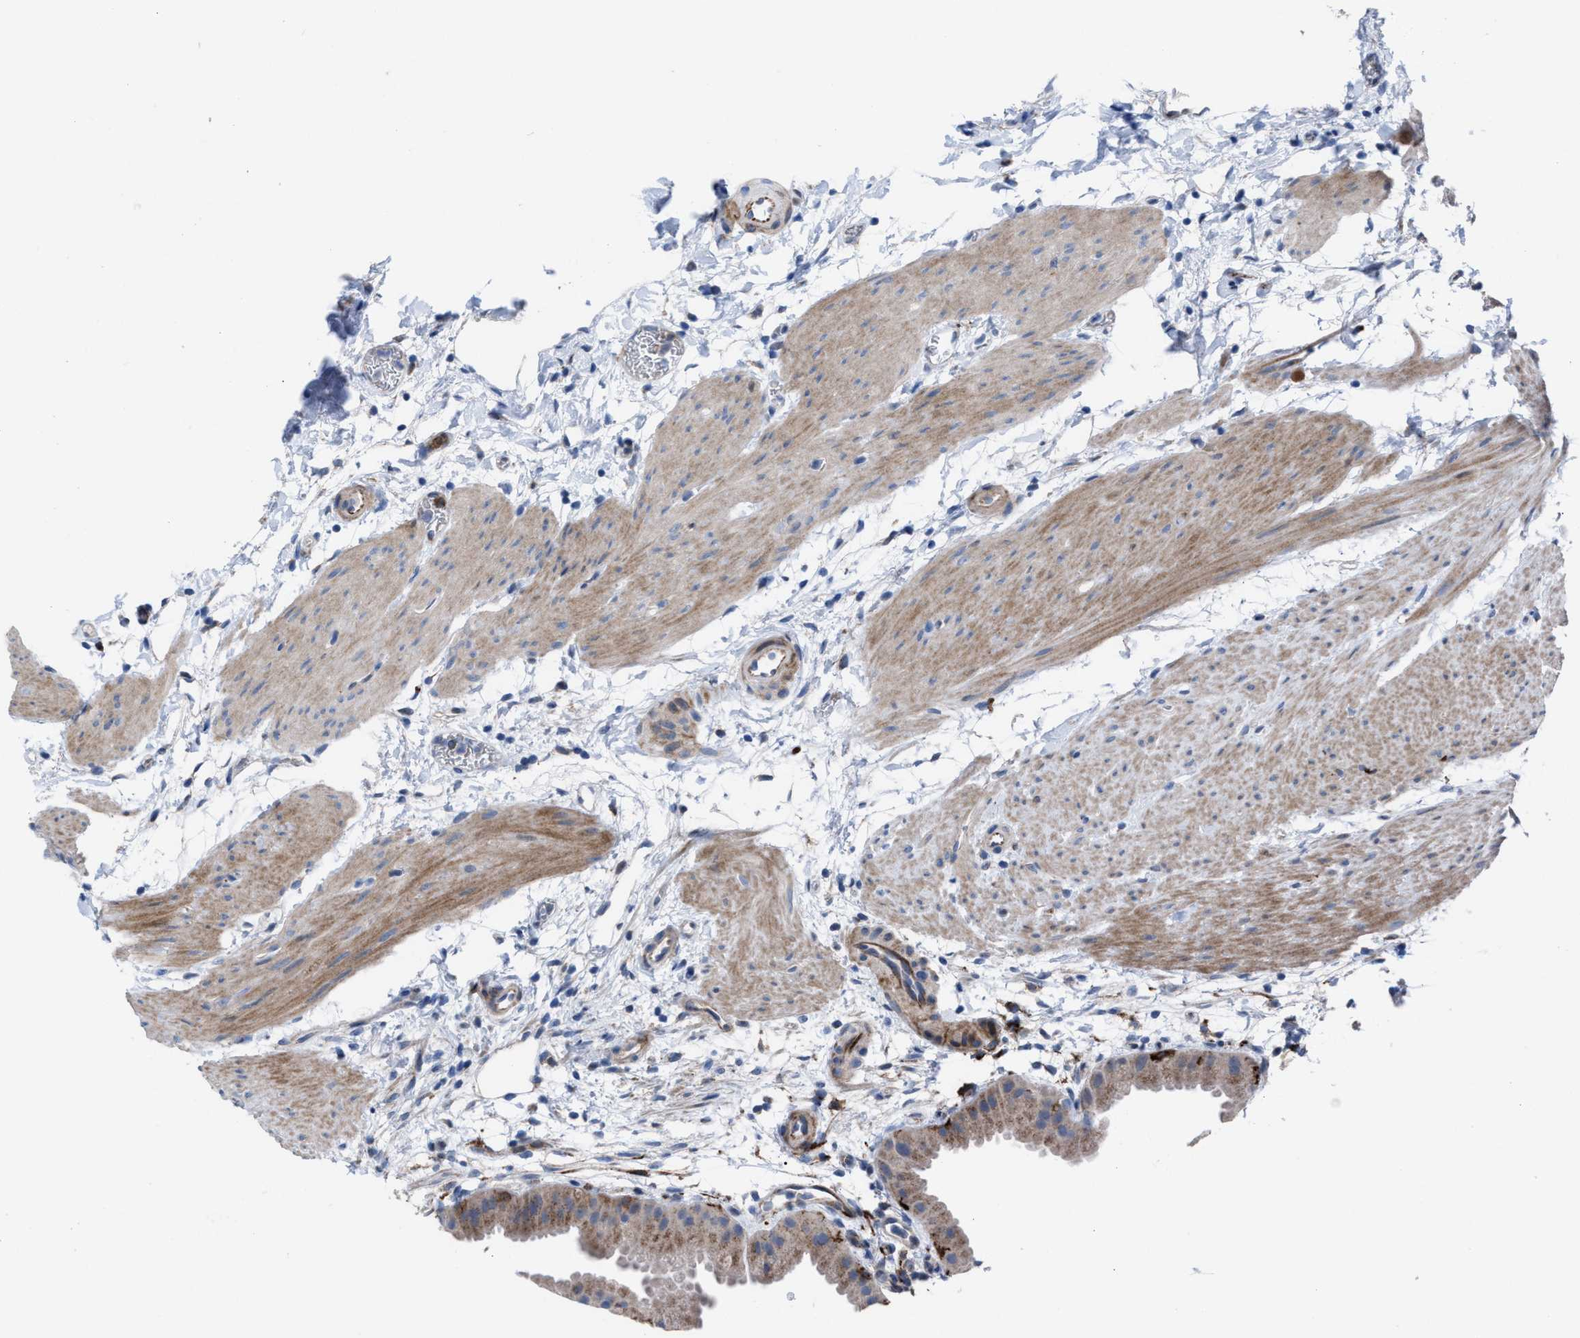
{"staining": {"intensity": "moderate", "quantity": ">75%", "location": "cytoplasmic/membranous"}, "tissue": "gallbladder", "cell_type": "Glandular cells", "image_type": "normal", "snomed": [{"axis": "morphology", "description": "Normal tissue, NOS"}, {"axis": "topography", "description": "Gallbladder"}], "caption": "Immunohistochemical staining of normal gallbladder displays >75% levels of moderate cytoplasmic/membranous protein expression in about >75% of glandular cells.", "gene": "SLC47A1", "patient": {"sex": "female", "age": 64}}